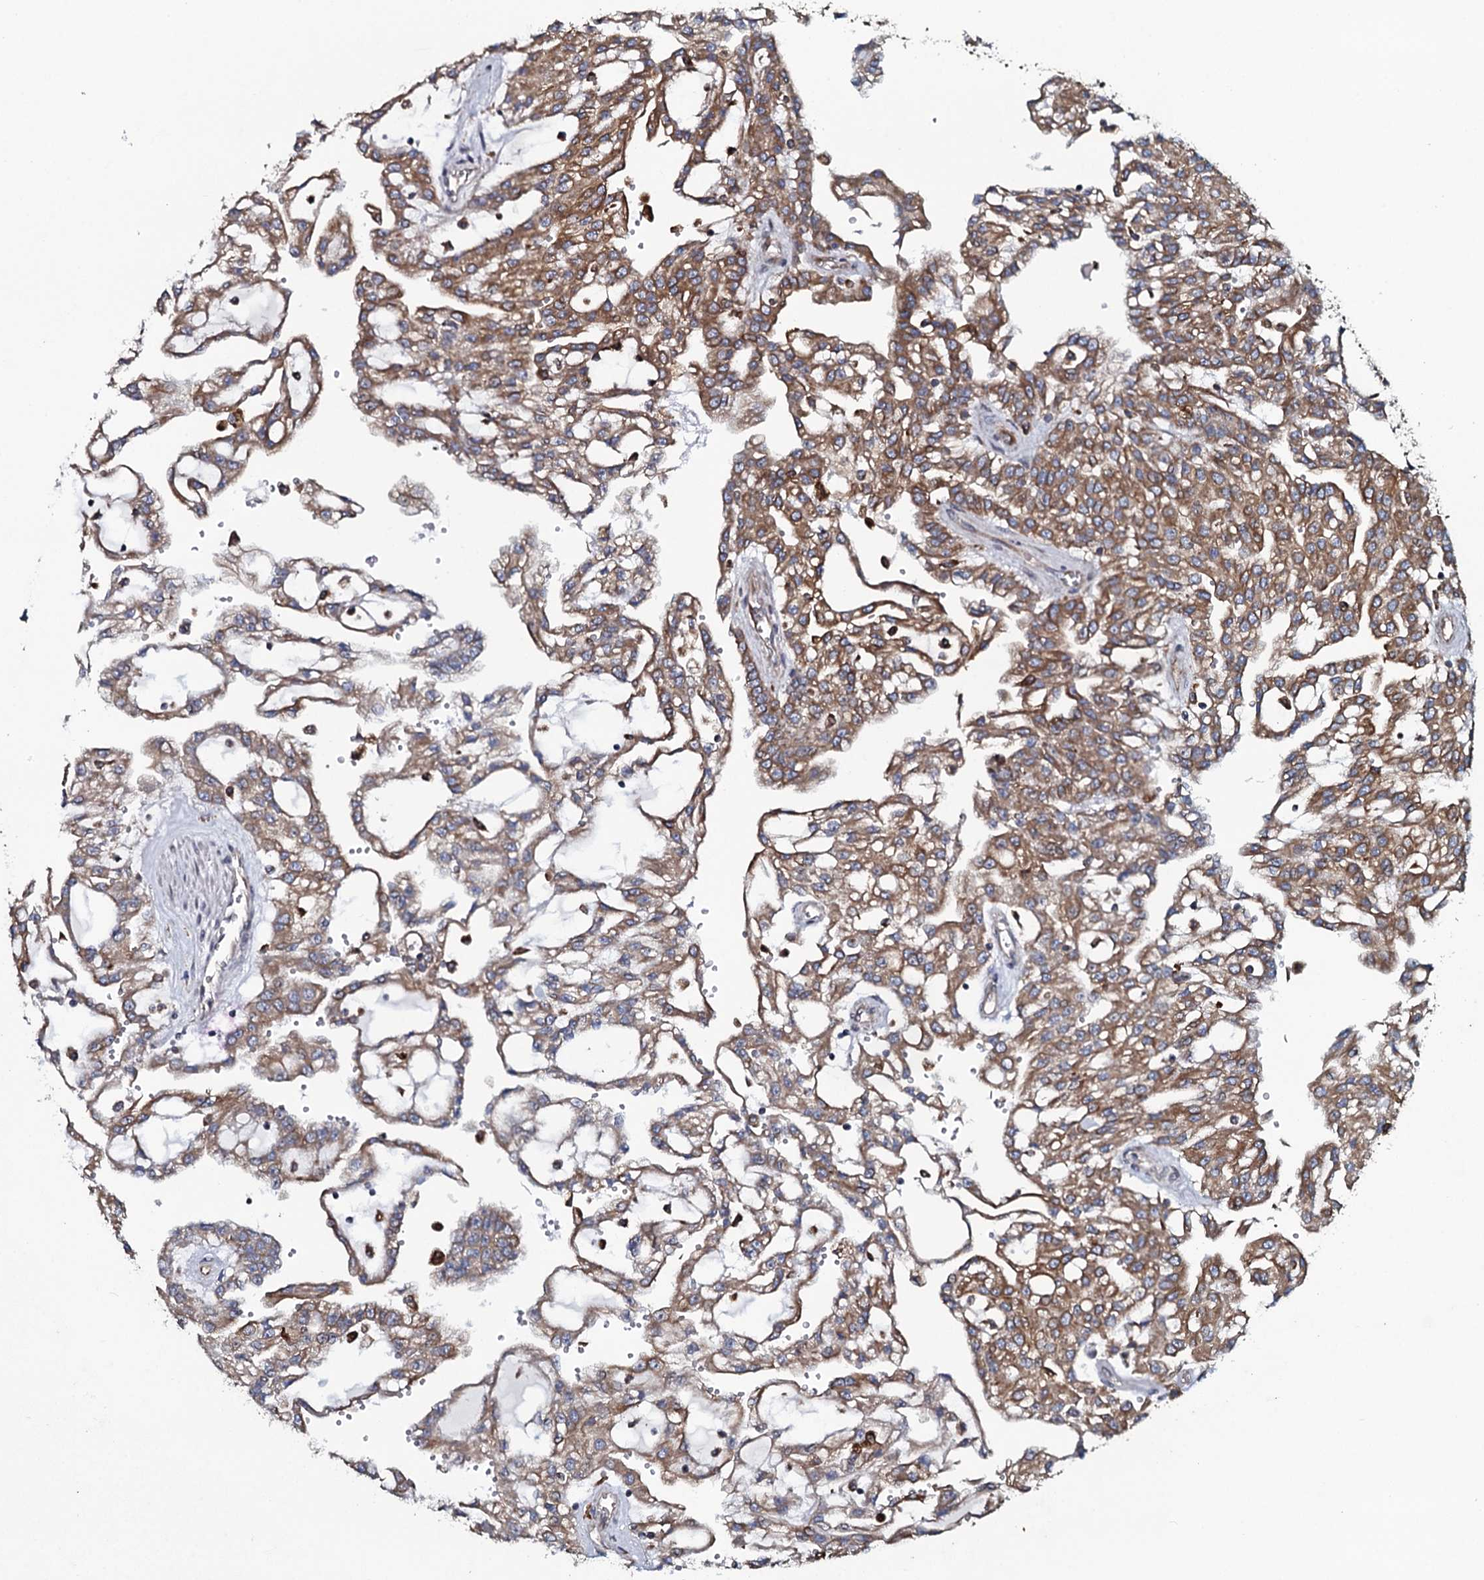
{"staining": {"intensity": "moderate", "quantity": ">75%", "location": "cytoplasmic/membranous"}, "tissue": "renal cancer", "cell_type": "Tumor cells", "image_type": "cancer", "snomed": [{"axis": "morphology", "description": "Adenocarcinoma, NOS"}, {"axis": "topography", "description": "Kidney"}], "caption": "Moderate cytoplasmic/membranous protein positivity is identified in approximately >75% of tumor cells in renal cancer.", "gene": "TMEM151A", "patient": {"sex": "male", "age": 63}}